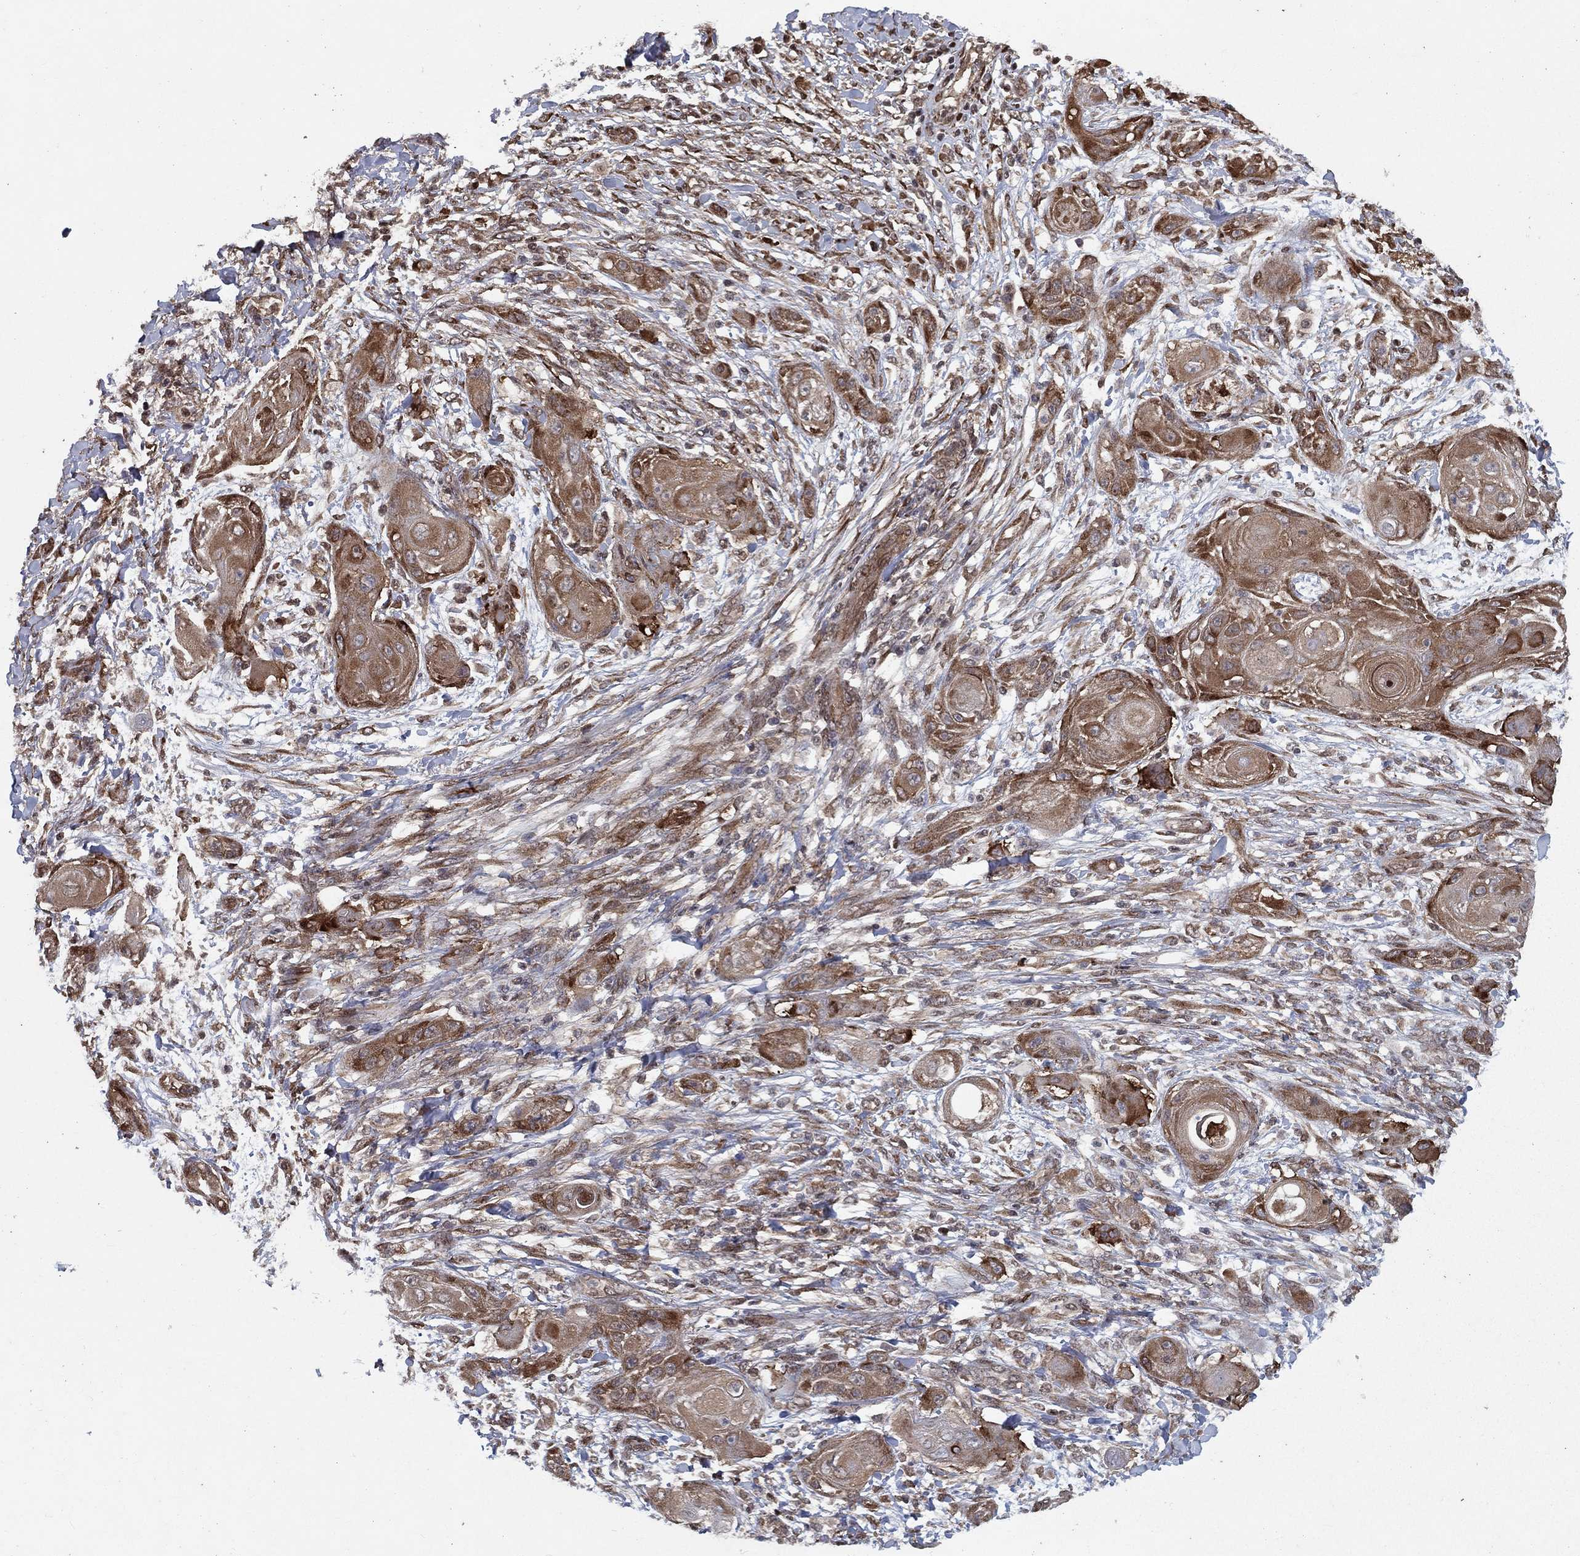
{"staining": {"intensity": "weak", "quantity": ">75%", "location": "nuclear"}, "tissue": "skin cancer", "cell_type": "Tumor cells", "image_type": "cancer", "snomed": [{"axis": "morphology", "description": "Squamous cell carcinoma, NOS"}, {"axis": "topography", "description": "Skin"}], "caption": "Skin cancer stained with IHC reveals weak nuclear staining in about >75% of tumor cells. (Brightfield microscopy of DAB IHC at high magnification).", "gene": "CERS2", "patient": {"sex": "male", "age": 62}}